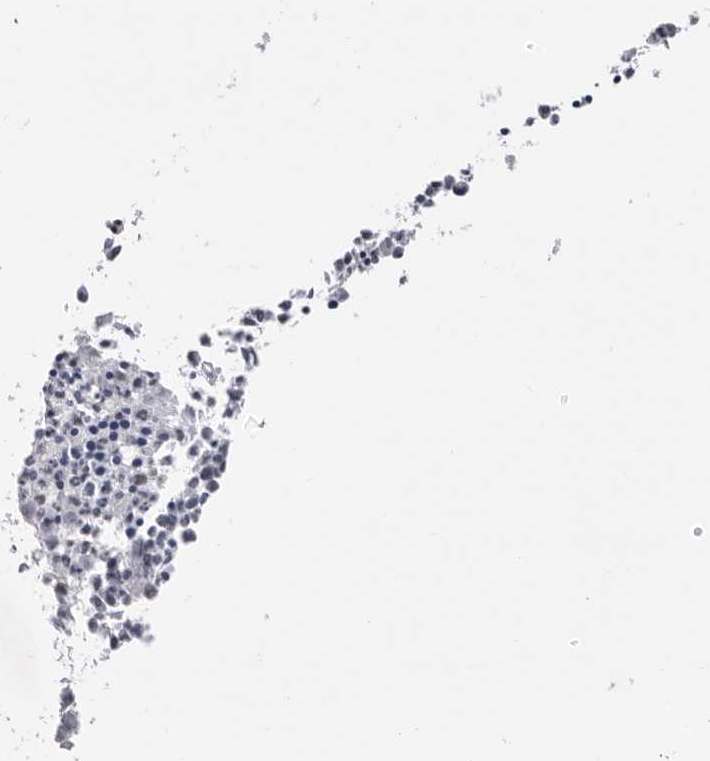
{"staining": {"intensity": "negative", "quantity": "none", "location": "none"}, "tissue": "bone marrow", "cell_type": "Hematopoietic cells", "image_type": "normal", "snomed": [{"axis": "morphology", "description": "Normal tissue, NOS"}, {"axis": "morphology", "description": "Inflammation, NOS"}, {"axis": "topography", "description": "Bone marrow"}], "caption": "DAB (3,3'-diaminobenzidine) immunohistochemical staining of benign human bone marrow shows no significant positivity in hematopoietic cells. Brightfield microscopy of IHC stained with DAB (3,3'-diaminobenzidine) (brown) and hematoxylin (blue), captured at high magnification.", "gene": "ZBTB7B", "patient": {"sex": "female", "age": 62}}